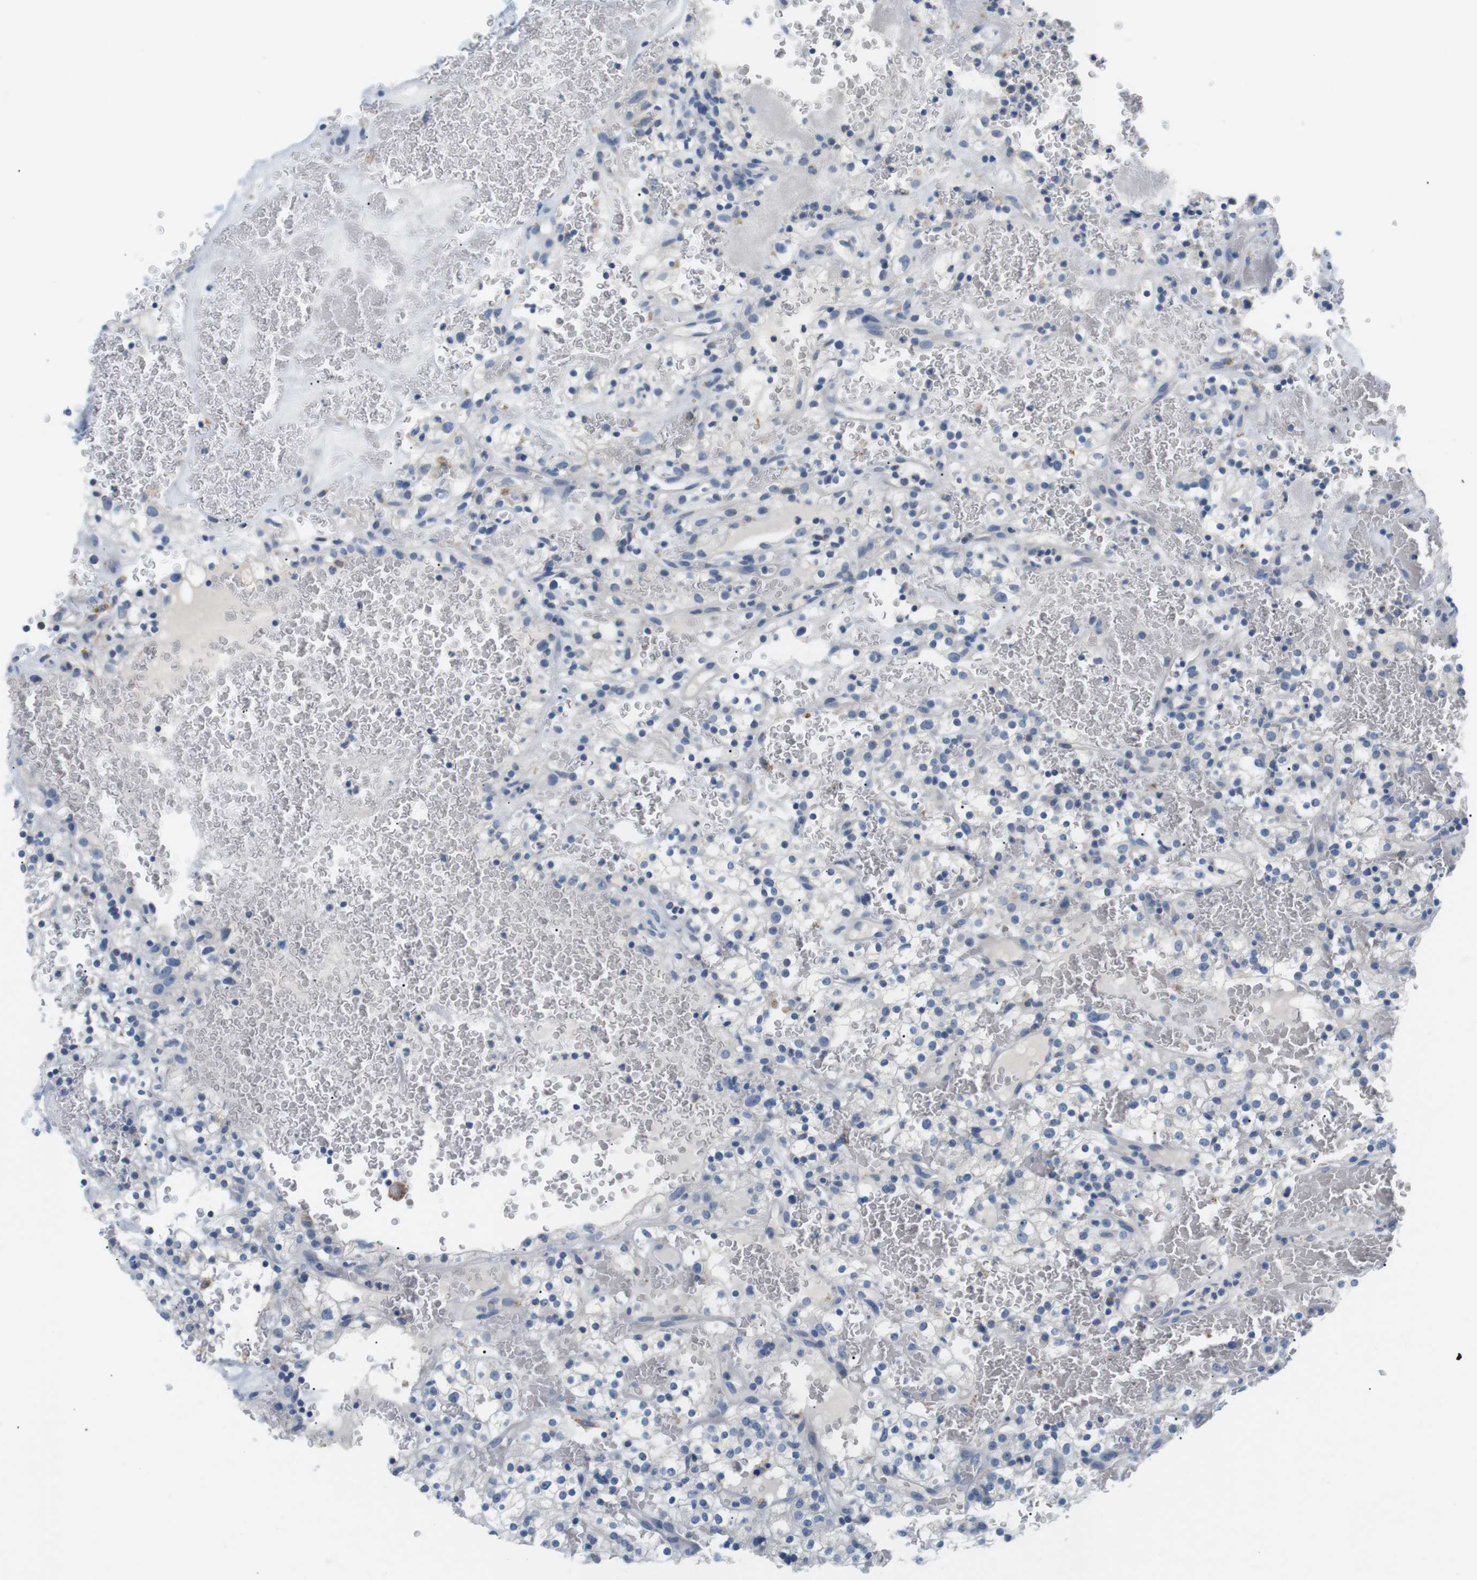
{"staining": {"intensity": "negative", "quantity": "none", "location": "none"}, "tissue": "renal cancer", "cell_type": "Tumor cells", "image_type": "cancer", "snomed": [{"axis": "morphology", "description": "Normal tissue, NOS"}, {"axis": "morphology", "description": "Adenocarcinoma, NOS"}, {"axis": "topography", "description": "Kidney"}], "caption": "Immunohistochemical staining of human renal cancer shows no significant expression in tumor cells.", "gene": "FCGRT", "patient": {"sex": "female", "age": 72}}